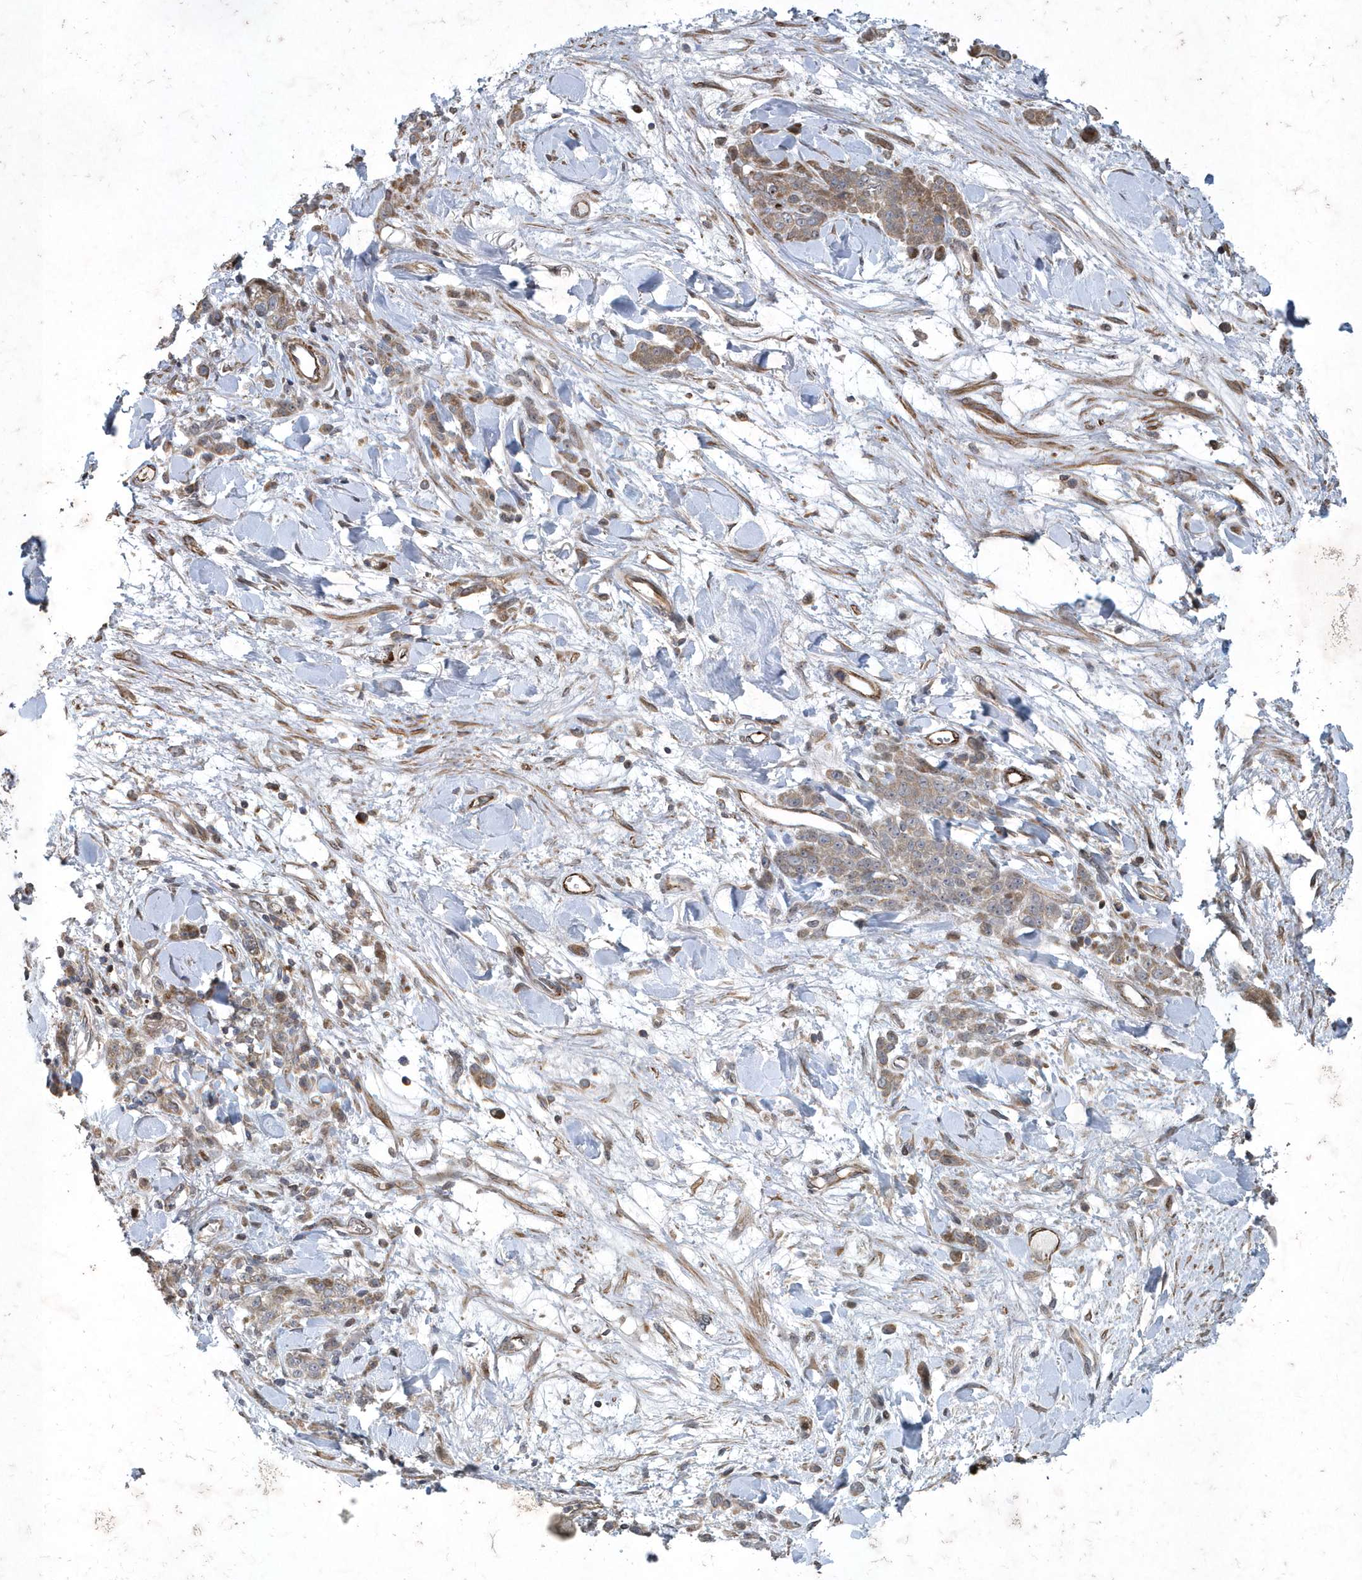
{"staining": {"intensity": "moderate", "quantity": ">75%", "location": "cytoplasmic/membranous"}, "tissue": "stomach cancer", "cell_type": "Tumor cells", "image_type": "cancer", "snomed": [{"axis": "morphology", "description": "Normal tissue, NOS"}, {"axis": "morphology", "description": "Adenocarcinoma, NOS"}, {"axis": "topography", "description": "Stomach"}], "caption": "IHC of stomach cancer shows medium levels of moderate cytoplasmic/membranous expression in about >75% of tumor cells.", "gene": "N4BP2", "patient": {"sex": "male", "age": 82}}